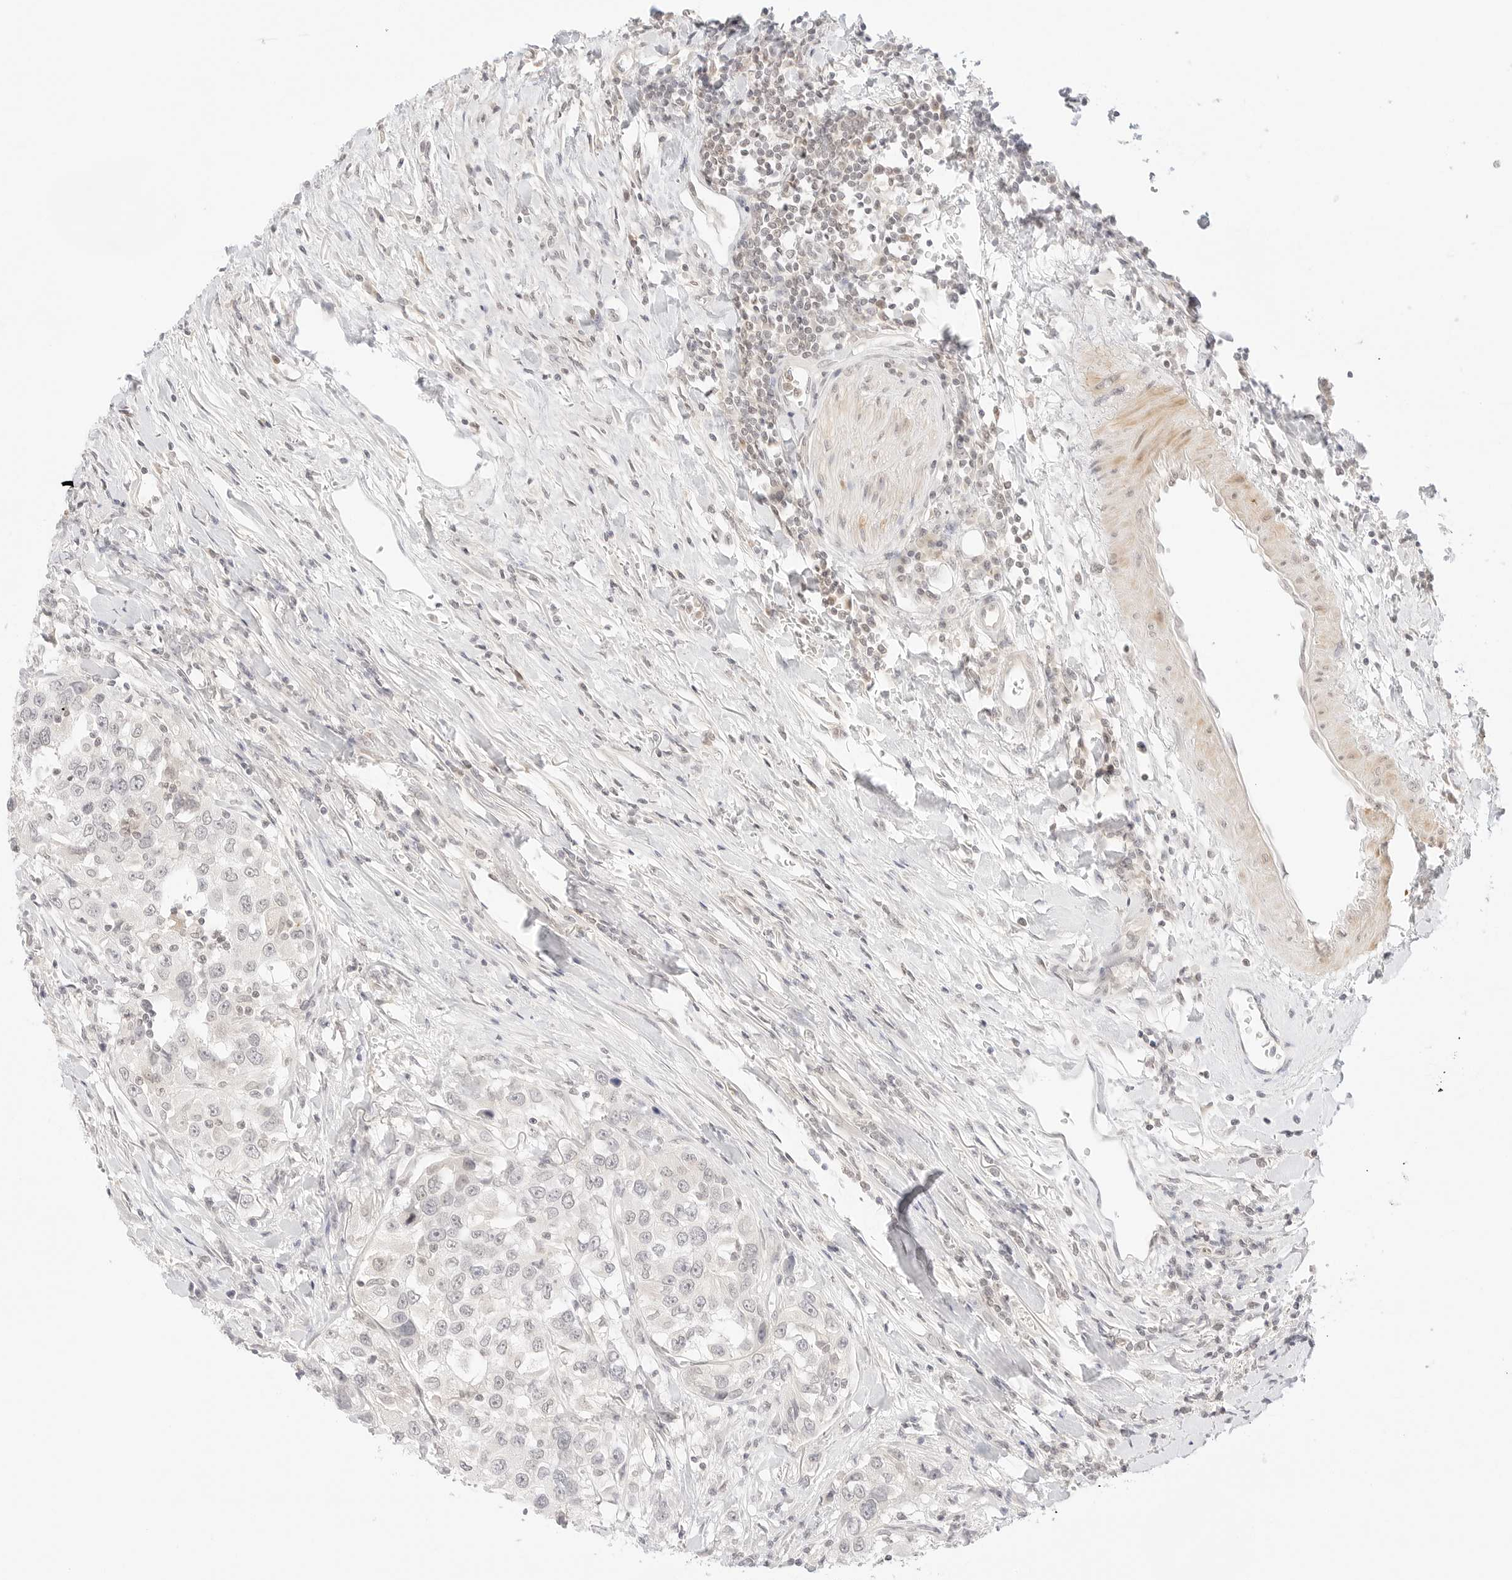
{"staining": {"intensity": "negative", "quantity": "none", "location": "none"}, "tissue": "urothelial cancer", "cell_type": "Tumor cells", "image_type": "cancer", "snomed": [{"axis": "morphology", "description": "Urothelial carcinoma, High grade"}, {"axis": "topography", "description": "Urinary bladder"}], "caption": "DAB (3,3'-diaminobenzidine) immunohistochemical staining of human urothelial cancer displays no significant positivity in tumor cells. The staining is performed using DAB (3,3'-diaminobenzidine) brown chromogen with nuclei counter-stained in using hematoxylin.", "gene": "GNAS", "patient": {"sex": "female", "age": 80}}